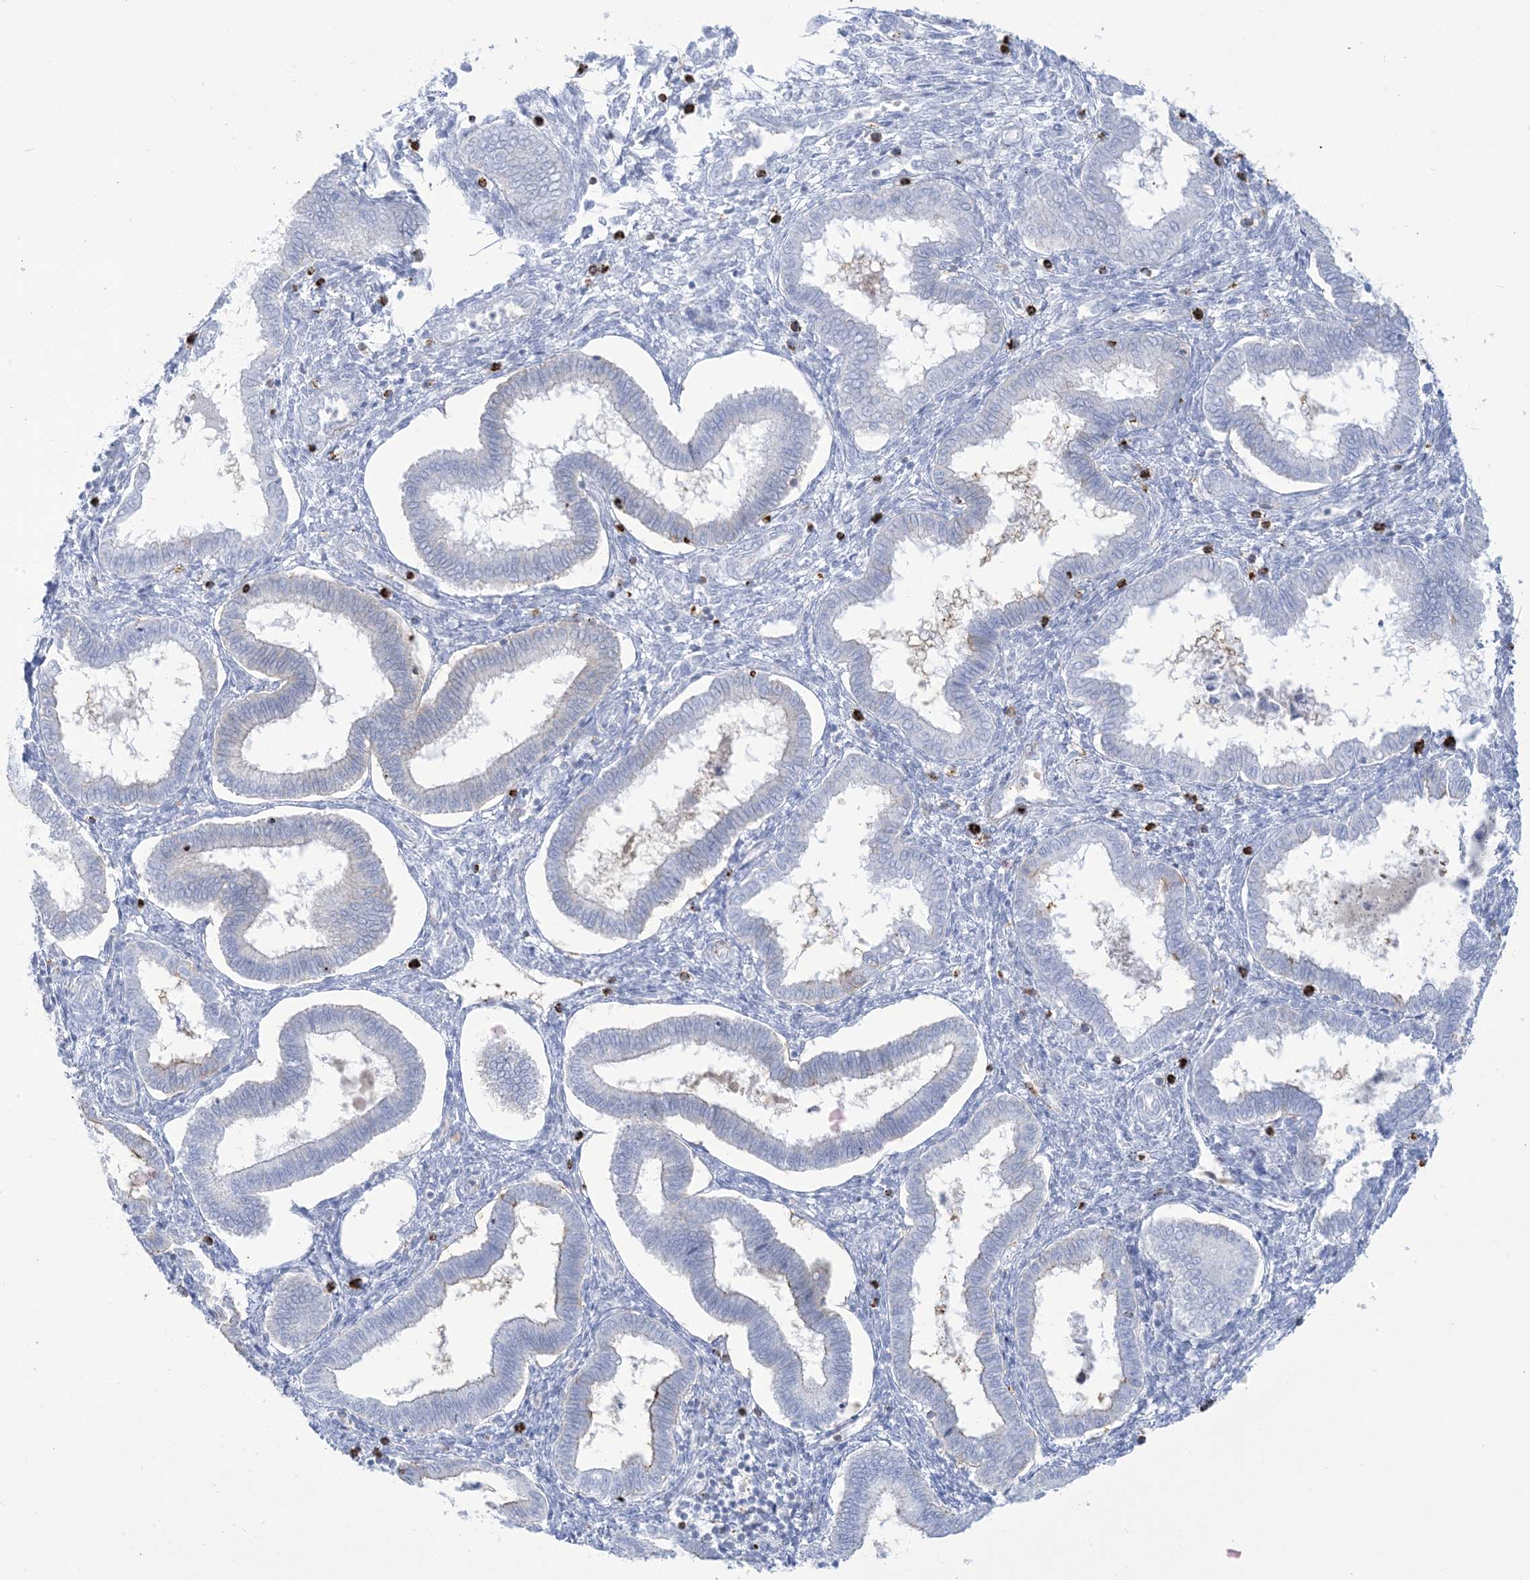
{"staining": {"intensity": "negative", "quantity": "none", "location": "none"}, "tissue": "endometrium", "cell_type": "Cells in endometrial stroma", "image_type": "normal", "snomed": [{"axis": "morphology", "description": "Normal tissue, NOS"}, {"axis": "topography", "description": "Endometrium"}], "caption": "An immunohistochemistry image of normal endometrium is shown. There is no staining in cells in endometrial stroma of endometrium.", "gene": "B3GNT7", "patient": {"sex": "female", "age": 24}}